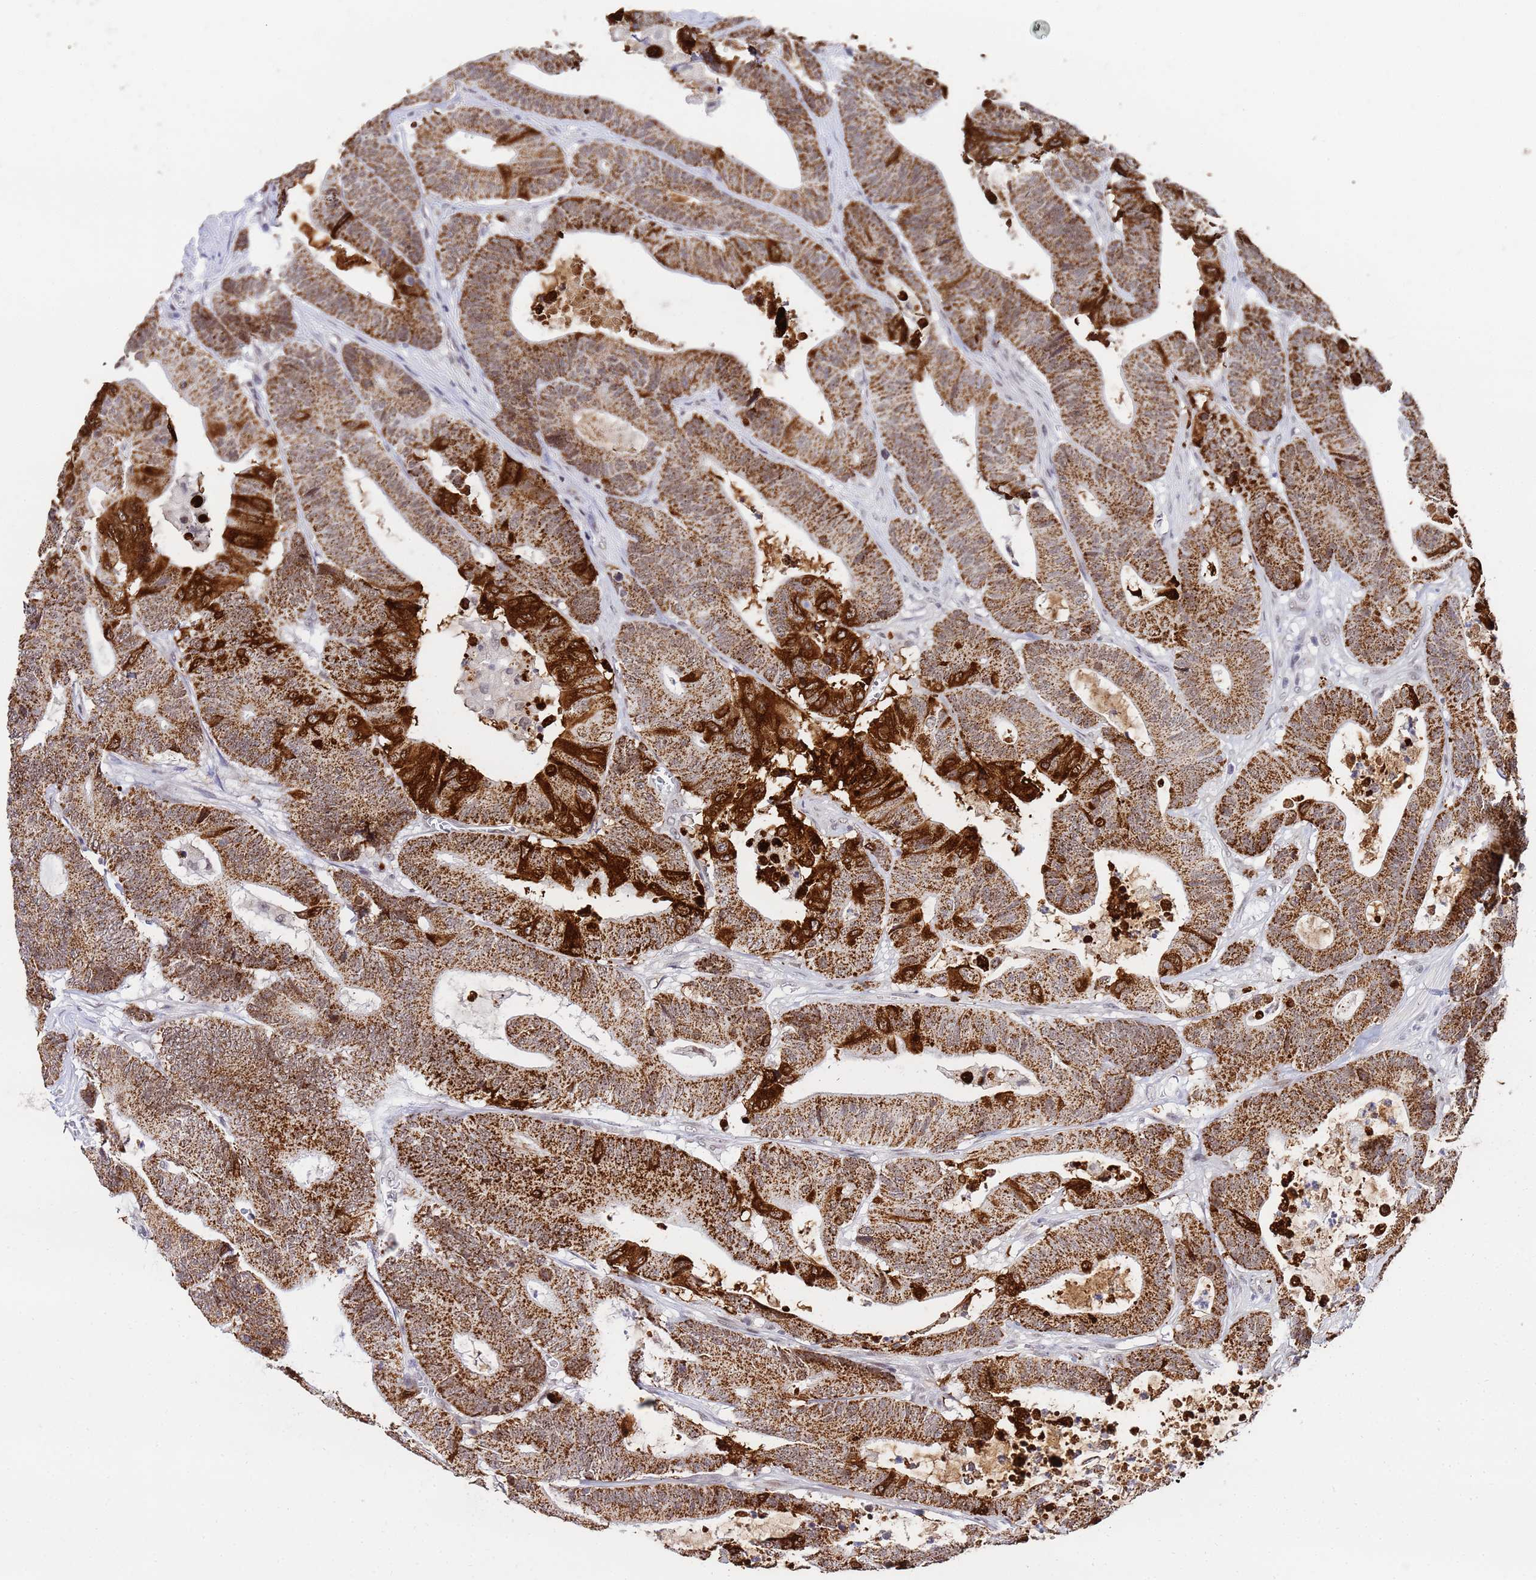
{"staining": {"intensity": "strong", "quantity": ">75%", "location": "cytoplasmic/membranous"}, "tissue": "colorectal cancer", "cell_type": "Tumor cells", "image_type": "cancer", "snomed": [{"axis": "morphology", "description": "Adenocarcinoma, NOS"}, {"axis": "topography", "description": "Colon"}], "caption": "Protein staining of adenocarcinoma (colorectal) tissue displays strong cytoplasmic/membranous expression in about >75% of tumor cells.", "gene": "CKMT1A", "patient": {"sex": "female", "age": 84}}